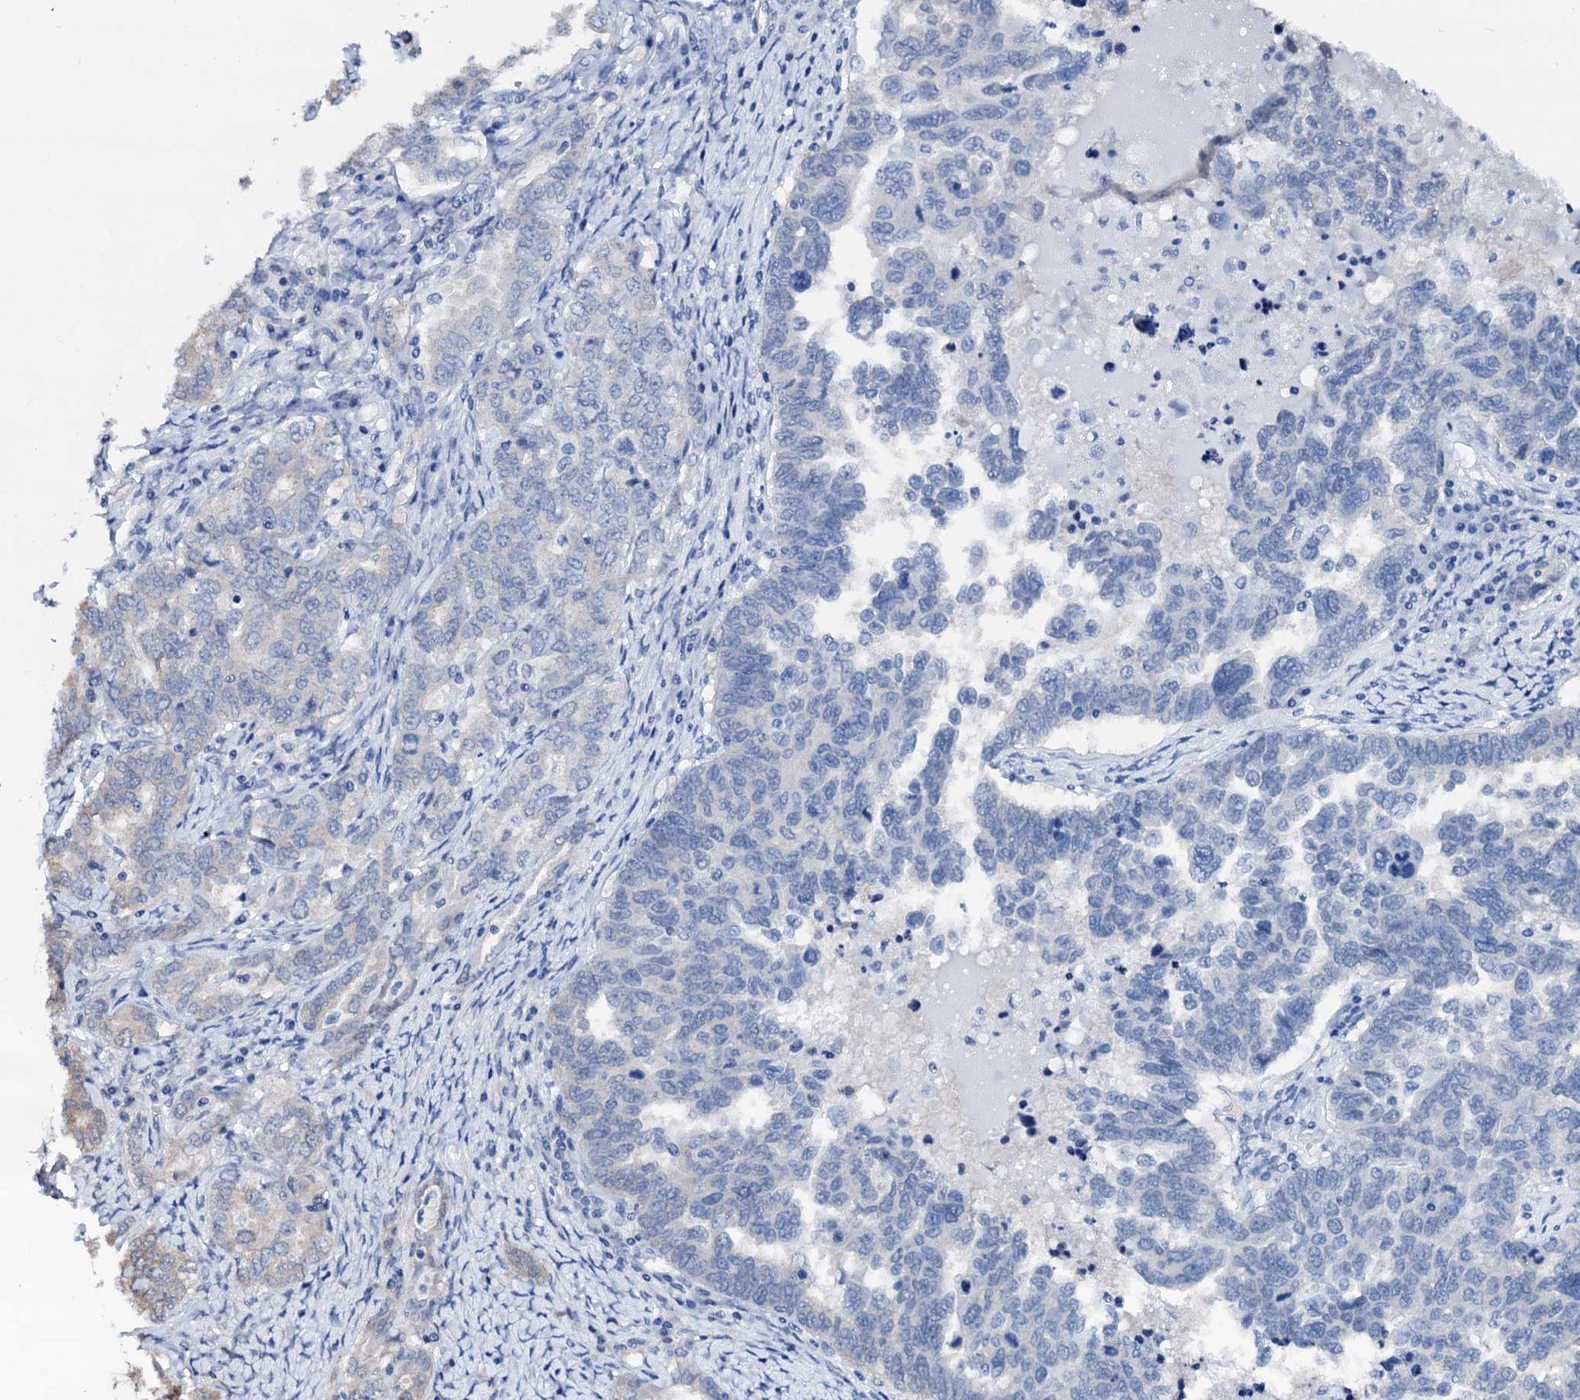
{"staining": {"intensity": "negative", "quantity": "none", "location": "none"}, "tissue": "ovarian cancer", "cell_type": "Tumor cells", "image_type": "cancer", "snomed": [{"axis": "morphology", "description": "Carcinoma, endometroid"}, {"axis": "topography", "description": "Ovary"}], "caption": "Immunohistochemistry image of ovarian cancer (endometroid carcinoma) stained for a protein (brown), which exhibits no expression in tumor cells.", "gene": "CSN2", "patient": {"sex": "female", "age": 62}}